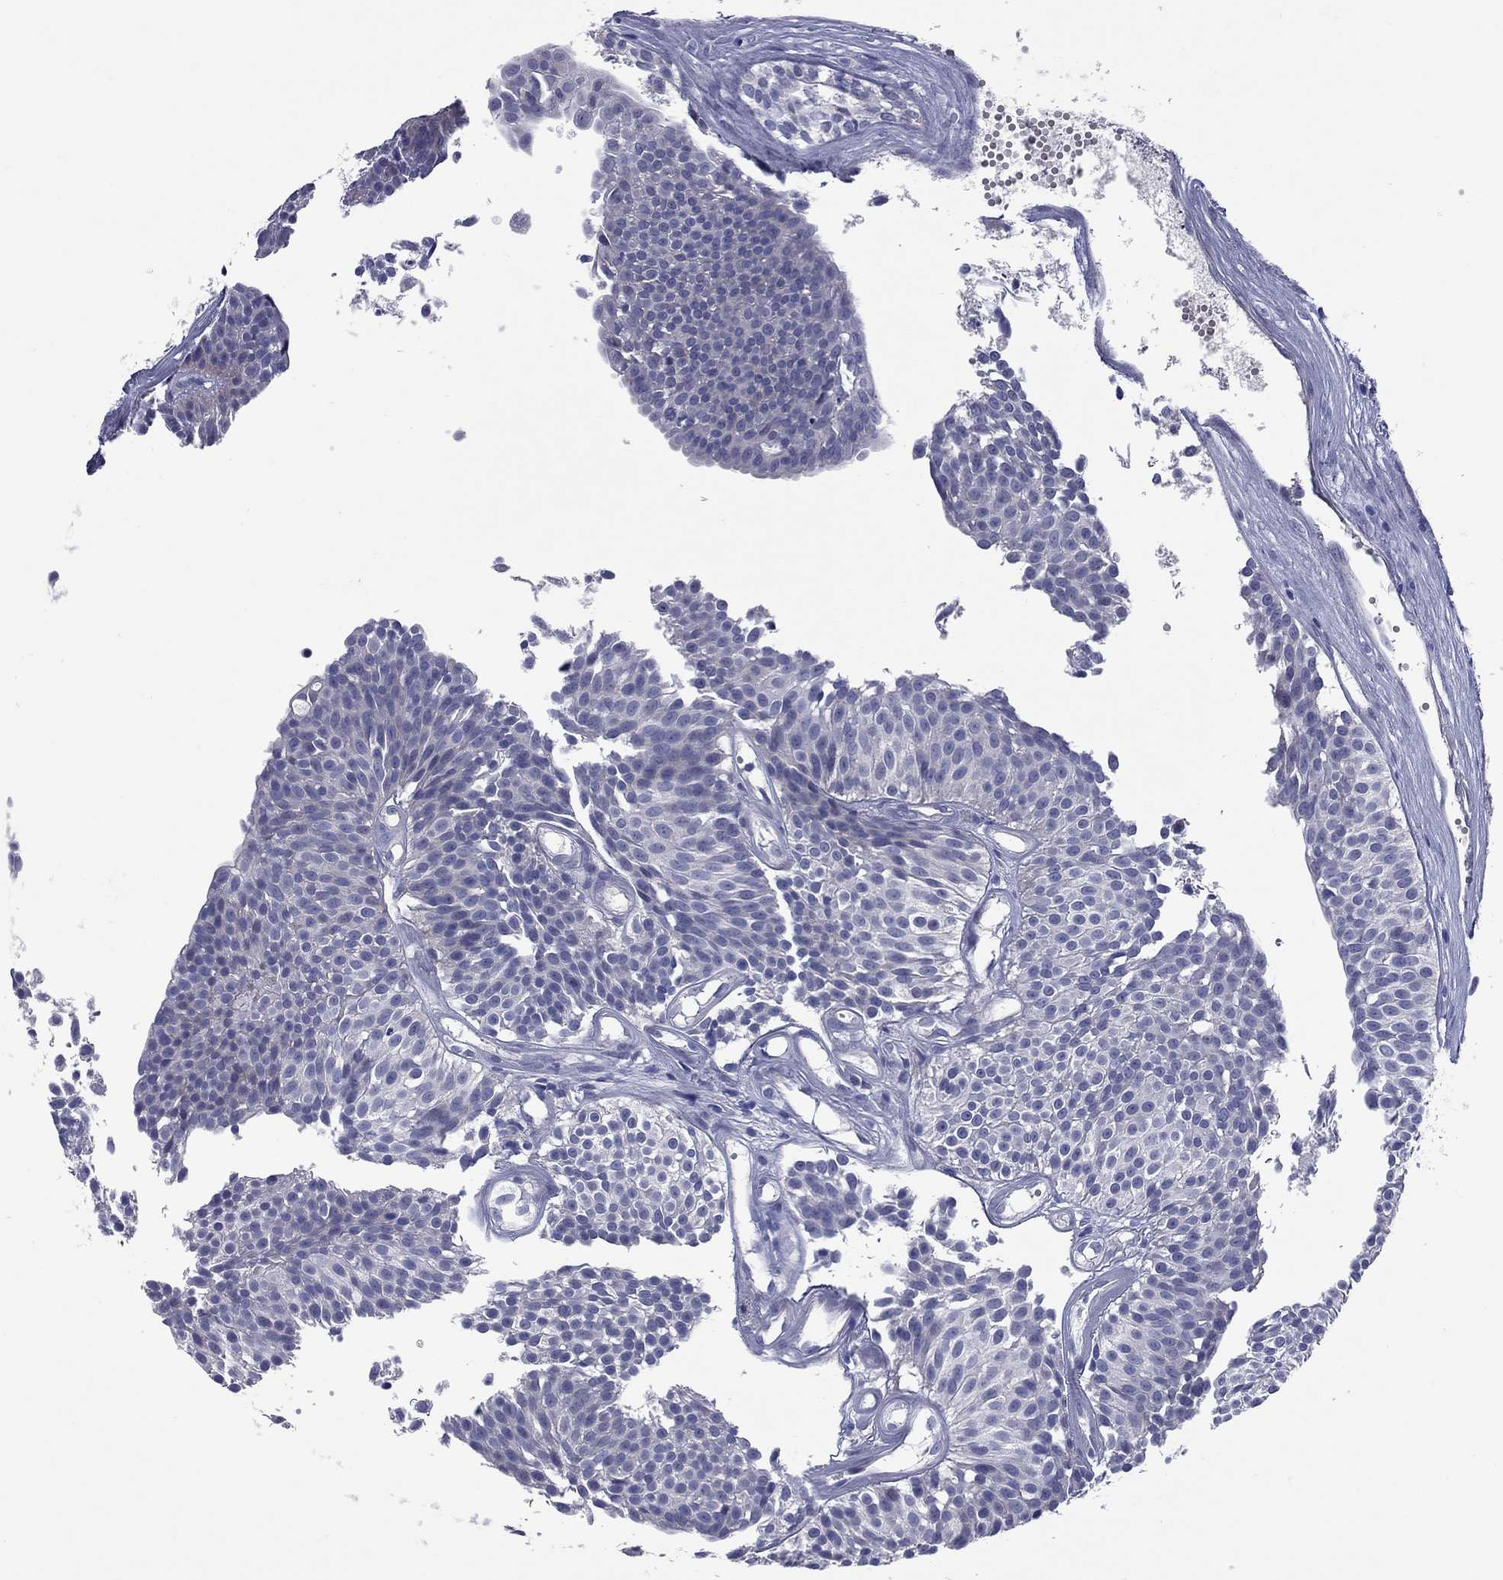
{"staining": {"intensity": "weak", "quantity": "<25%", "location": "cytoplasmic/membranous"}, "tissue": "urothelial cancer", "cell_type": "Tumor cells", "image_type": "cancer", "snomed": [{"axis": "morphology", "description": "Urothelial carcinoma, Low grade"}, {"axis": "topography", "description": "Urinary bladder"}], "caption": "Immunohistochemistry of human urothelial cancer displays no positivity in tumor cells.", "gene": "UNC119B", "patient": {"sex": "male", "age": 63}}